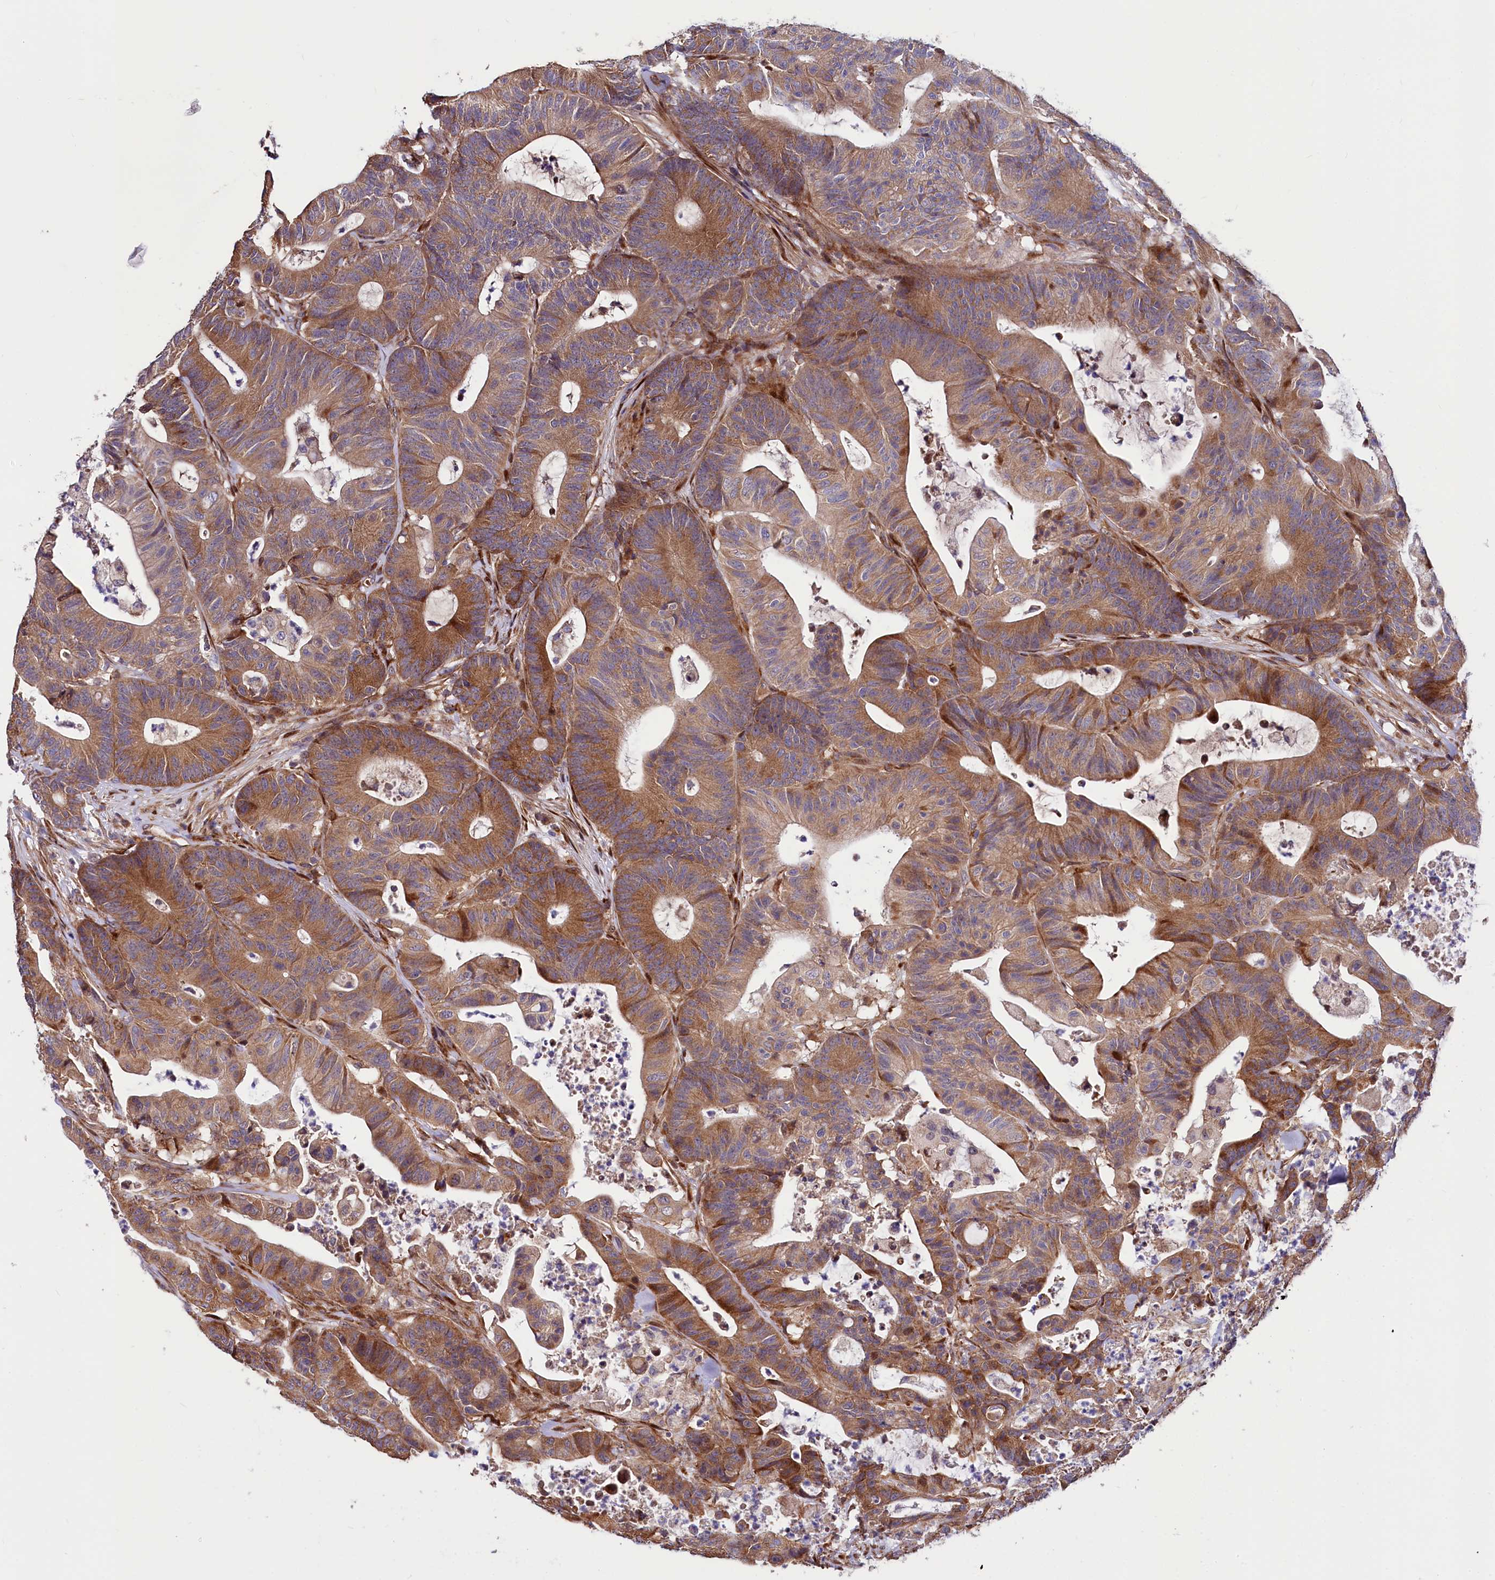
{"staining": {"intensity": "moderate", "quantity": ">75%", "location": "cytoplasmic/membranous"}, "tissue": "colorectal cancer", "cell_type": "Tumor cells", "image_type": "cancer", "snomed": [{"axis": "morphology", "description": "Adenocarcinoma, NOS"}, {"axis": "topography", "description": "Colon"}], "caption": "Brown immunohistochemical staining in colorectal cancer reveals moderate cytoplasmic/membranous positivity in approximately >75% of tumor cells.", "gene": "PDZRN3", "patient": {"sex": "female", "age": 84}}